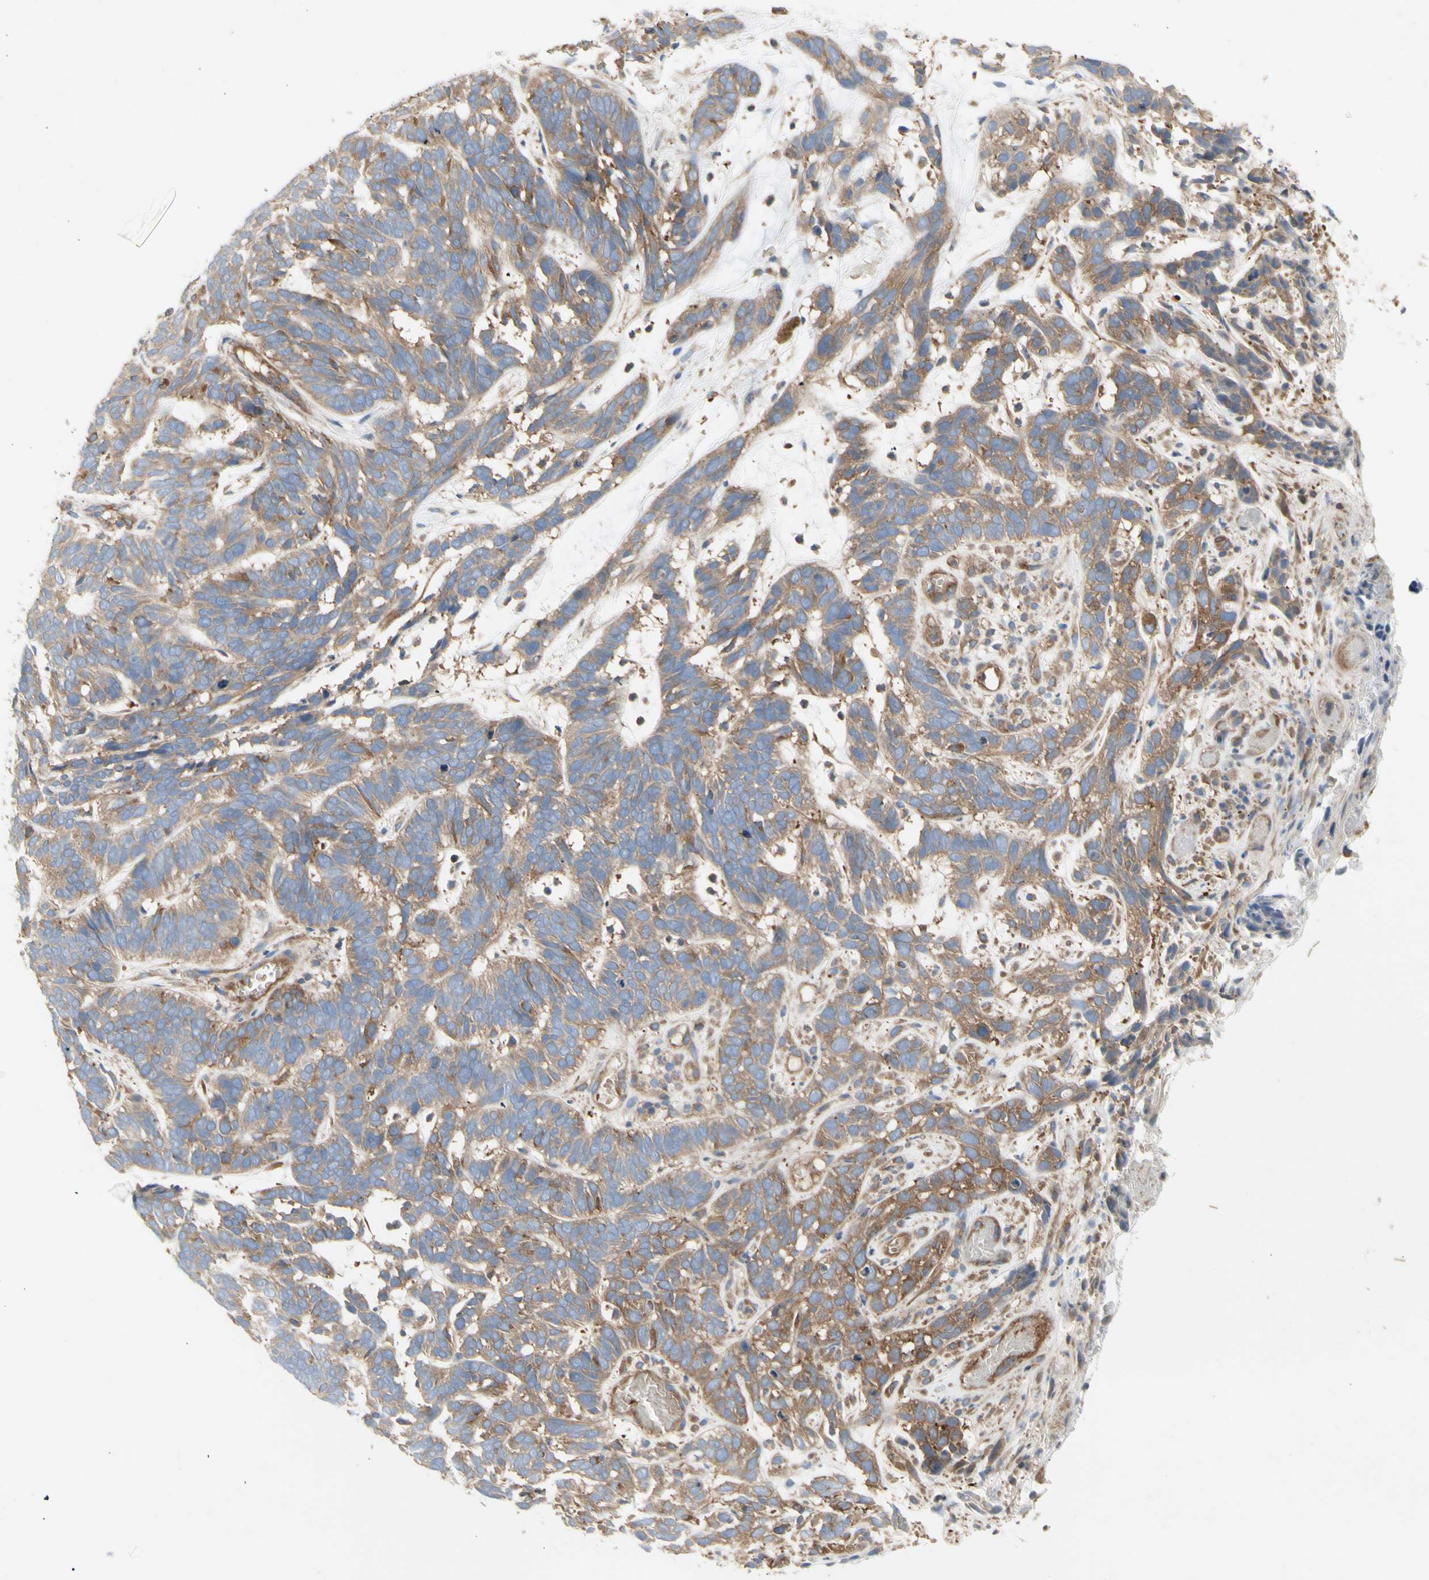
{"staining": {"intensity": "moderate", "quantity": "25%-75%", "location": "cytoplasmic/membranous"}, "tissue": "skin cancer", "cell_type": "Tumor cells", "image_type": "cancer", "snomed": [{"axis": "morphology", "description": "Basal cell carcinoma"}, {"axis": "topography", "description": "Skin"}], "caption": "Brown immunohistochemical staining in skin cancer (basal cell carcinoma) shows moderate cytoplasmic/membranous expression in about 25%-75% of tumor cells.", "gene": "KLC1", "patient": {"sex": "male", "age": 87}}